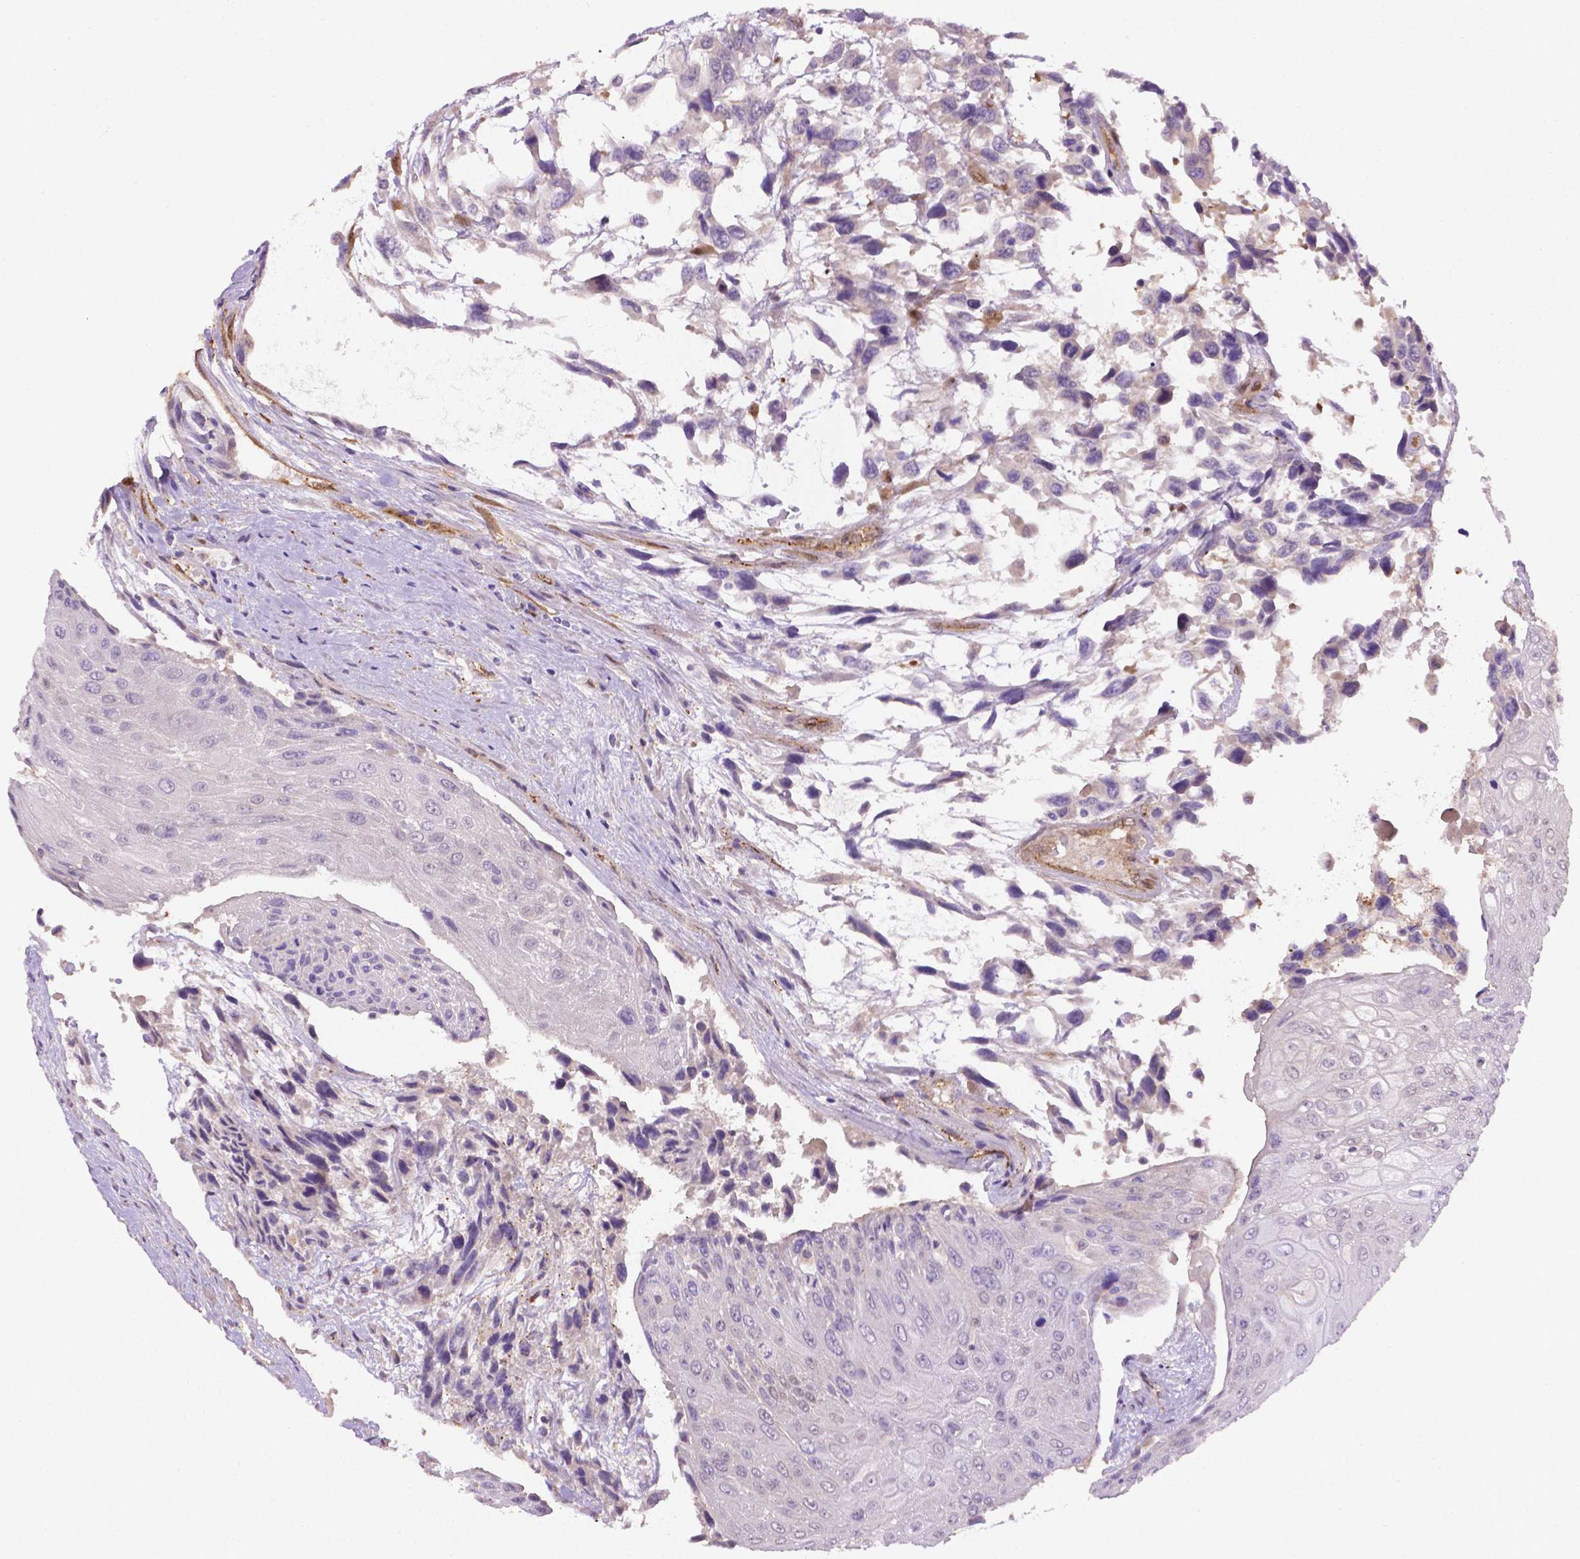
{"staining": {"intensity": "weak", "quantity": "<25%", "location": "cytoplasmic/membranous,nuclear"}, "tissue": "urothelial cancer", "cell_type": "Tumor cells", "image_type": "cancer", "snomed": [{"axis": "morphology", "description": "Urothelial carcinoma, High grade"}, {"axis": "topography", "description": "Urinary bladder"}], "caption": "Immunohistochemistry (IHC) image of urothelial carcinoma (high-grade) stained for a protein (brown), which exhibits no staining in tumor cells.", "gene": "CLIC4", "patient": {"sex": "female", "age": 70}}